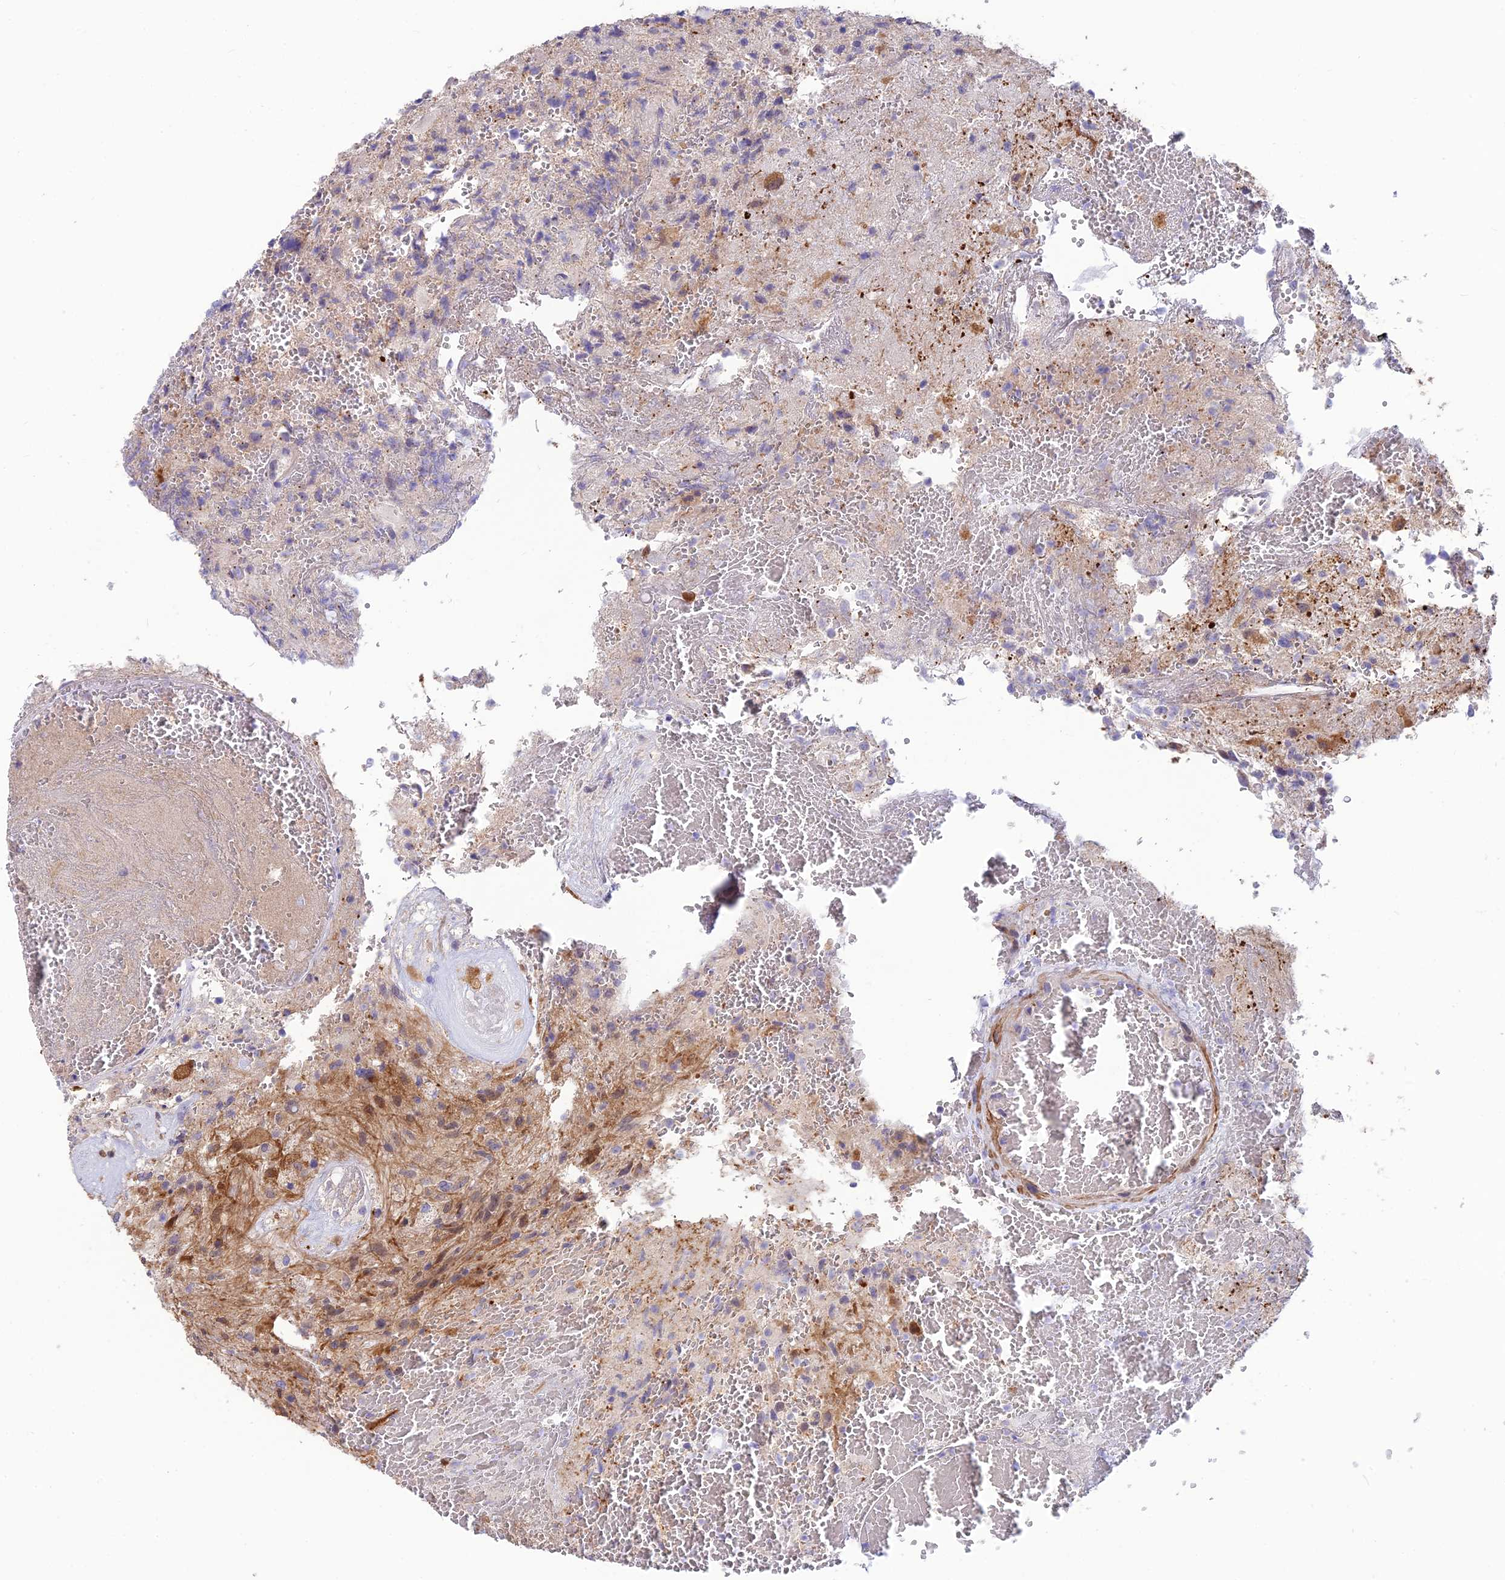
{"staining": {"intensity": "moderate", "quantity": "<25%", "location": "cytoplasmic/membranous"}, "tissue": "glioma", "cell_type": "Tumor cells", "image_type": "cancer", "snomed": [{"axis": "morphology", "description": "Glioma, malignant, High grade"}, {"axis": "topography", "description": "Brain"}], "caption": "Malignant glioma (high-grade) stained with a protein marker displays moderate staining in tumor cells.", "gene": "XPO7", "patient": {"sex": "male", "age": 56}}